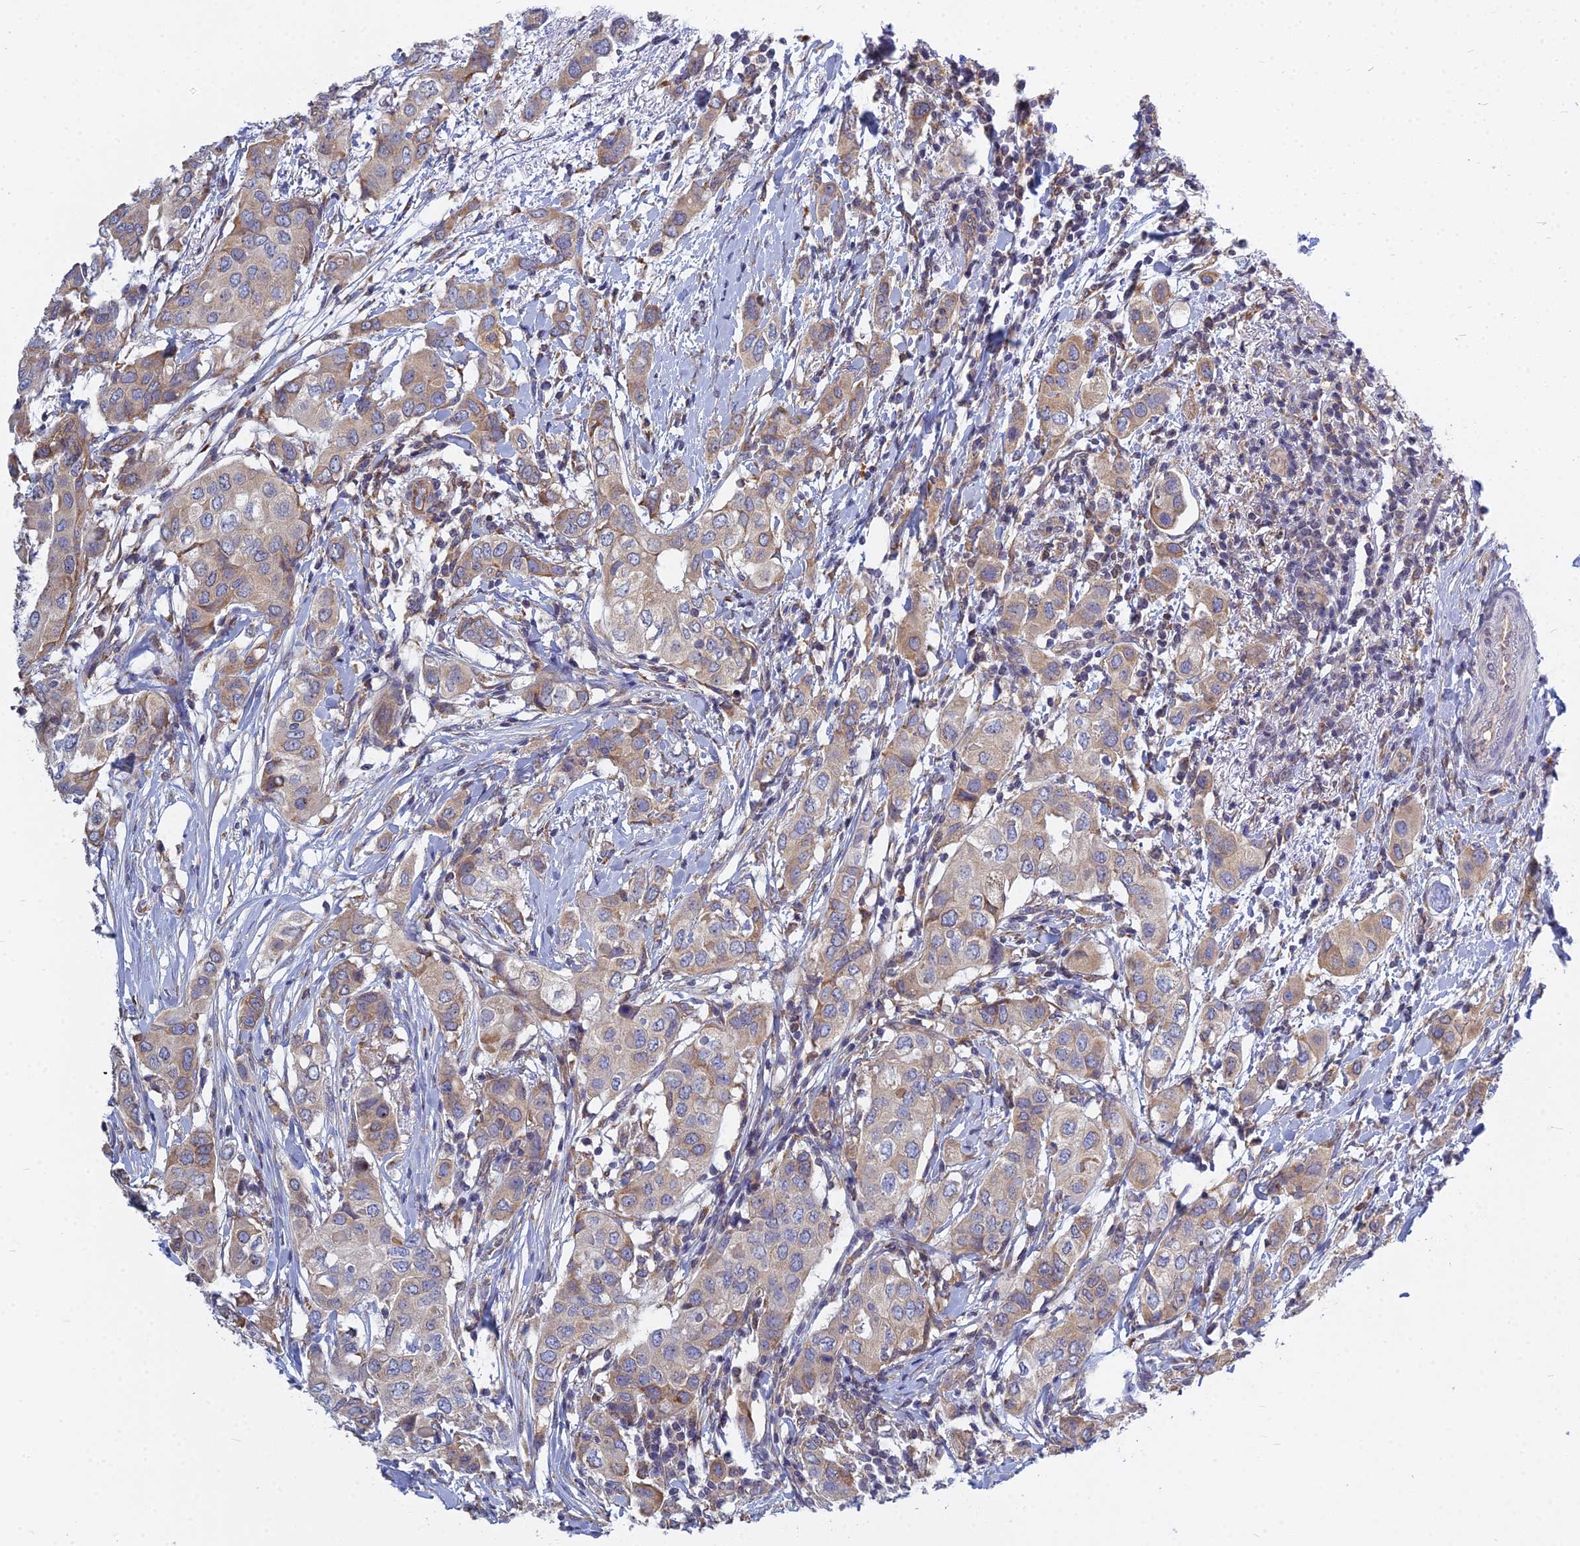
{"staining": {"intensity": "moderate", "quantity": "25%-75%", "location": "cytoplasmic/membranous"}, "tissue": "breast cancer", "cell_type": "Tumor cells", "image_type": "cancer", "snomed": [{"axis": "morphology", "description": "Lobular carcinoma"}, {"axis": "topography", "description": "Breast"}], "caption": "Lobular carcinoma (breast) stained for a protein displays moderate cytoplasmic/membranous positivity in tumor cells. (DAB IHC, brown staining for protein, blue staining for nuclei).", "gene": "KIAA1143", "patient": {"sex": "female", "age": 51}}